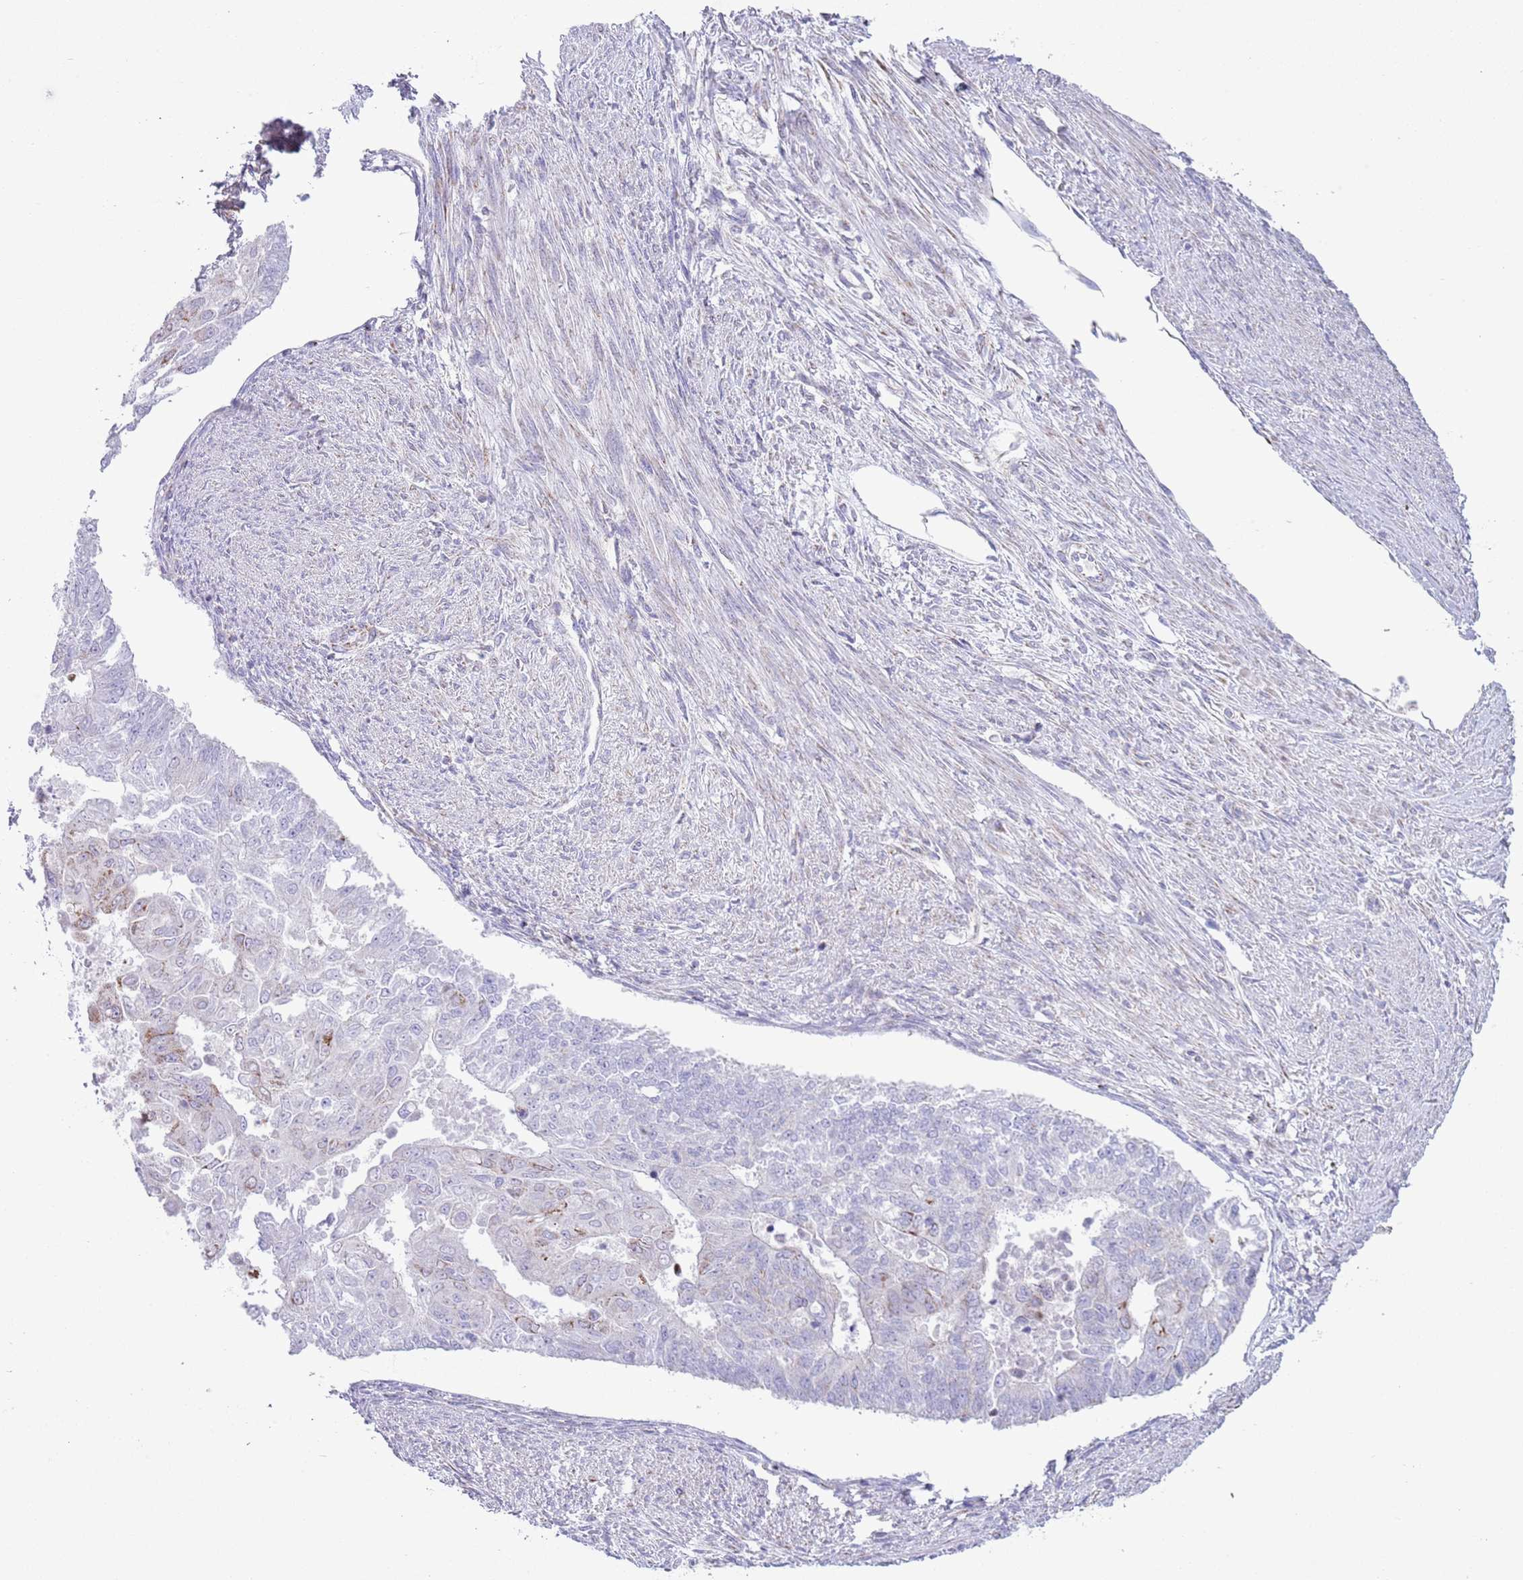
{"staining": {"intensity": "negative", "quantity": "none", "location": "none"}, "tissue": "endometrial cancer", "cell_type": "Tumor cells", "image_type": "cancer", "snomed": [{"axis": "morphology", "description": "Adenocarcinoma, NOS"}, {"axis": "topography", "description": "Endometrium"}], "caption": "Adenocarcinoma (endometrial) was stained to show a protein in brown. There is no significant expression in tumor cells. (Stains: DAB (3,3'-diaminobenzidine) immunohistochemistry with hematoxylin counter stain, Microscopy: brightfield microscopy at high magnification).", "gene": "ATP6V1B1", "patient": {"sex": "female", "age": 32}}